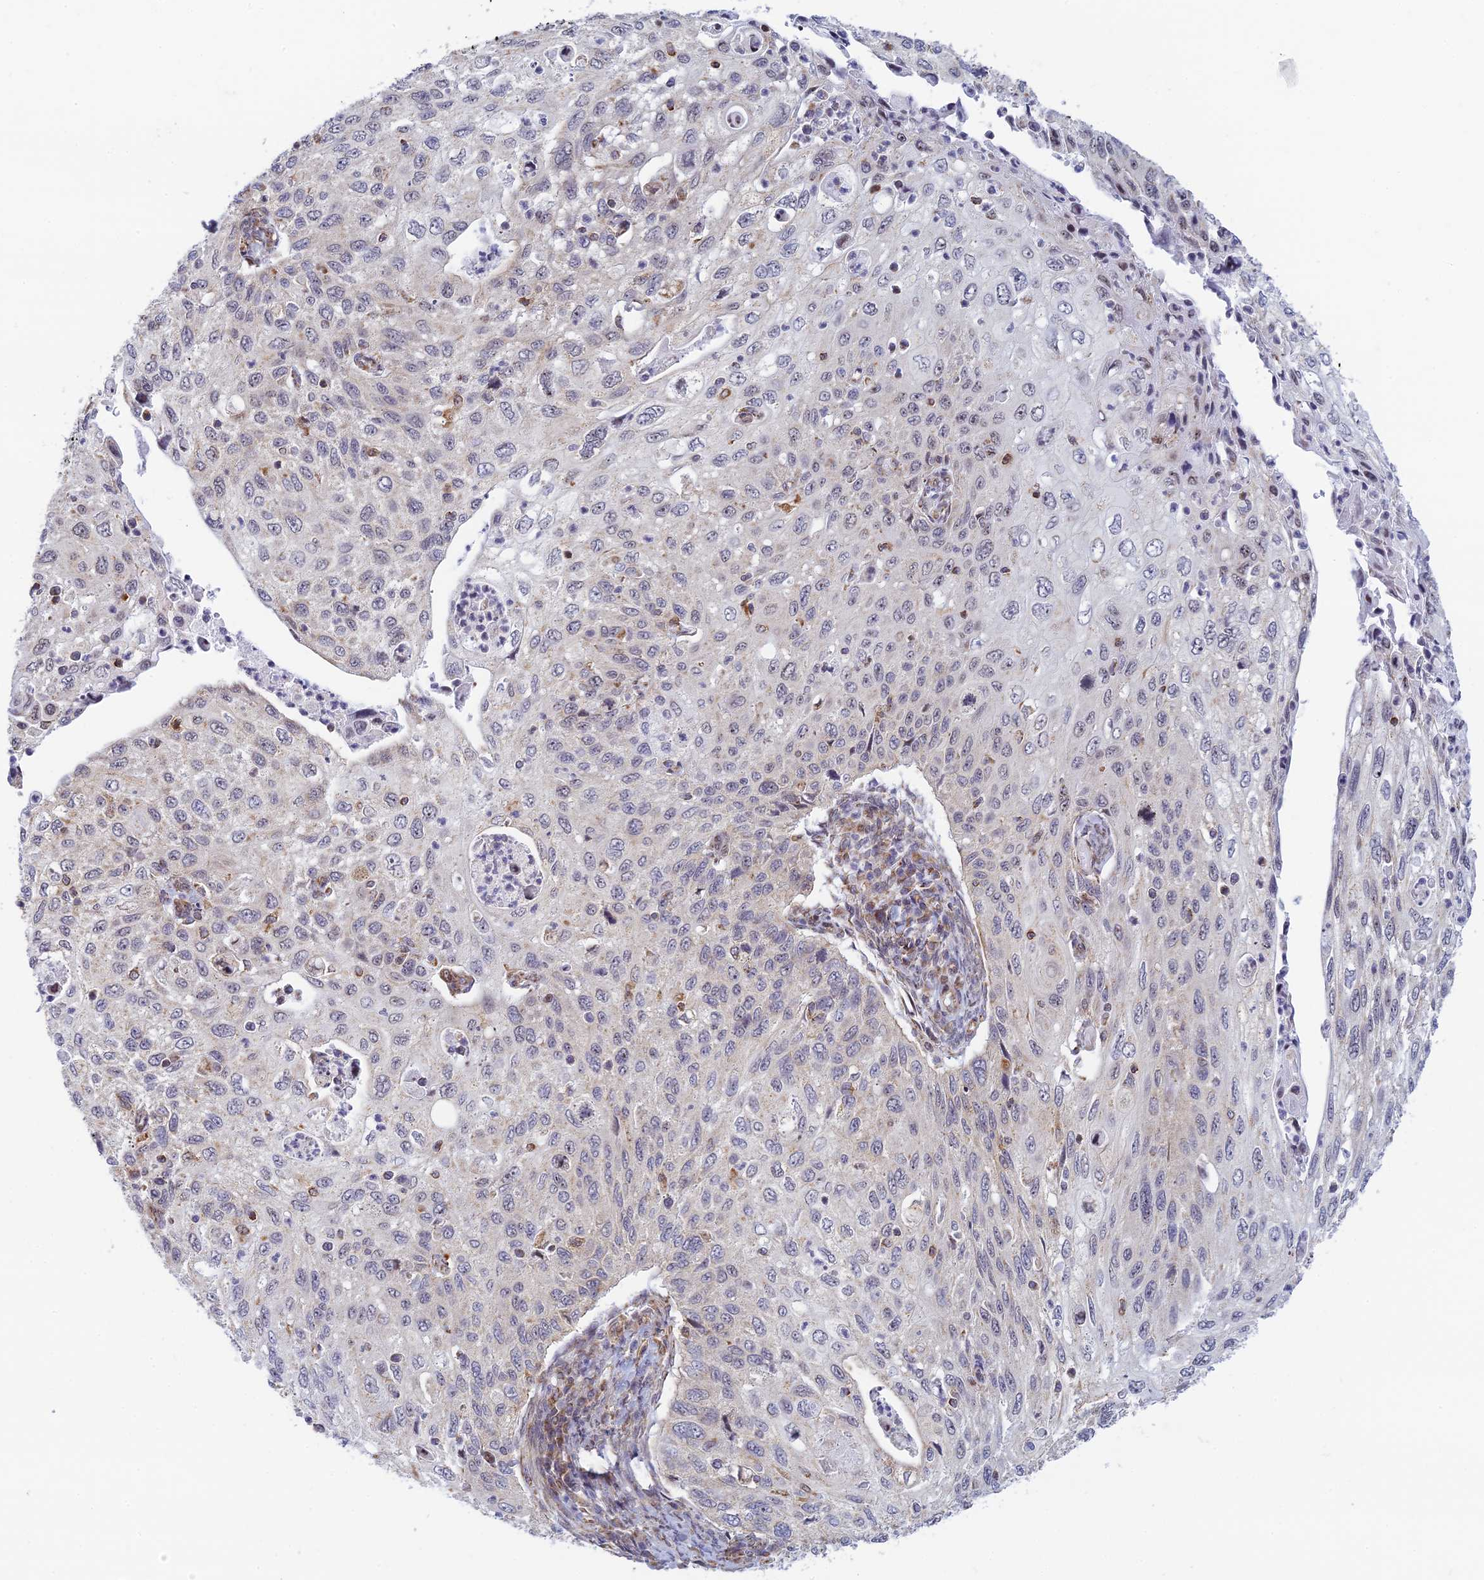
{"staining": {"intensity": "negative", "quantity": "none", "location": "none"}, "tissue": "cervical cancer", "cell_type": "Tumor cells", "image_type": "cancer", "snomed": [{"axis": "morphology", "description": "Squamous cell carcinoma, NOS"}, {"axis": "topography", "description": "Cervix"}], "caption": "Tumor cells show no significant protein positivity in cervical cancer (squamous cell carcinoma).", "gene": "HOOK2", "patient": {"sex": "female", "age": 70}}